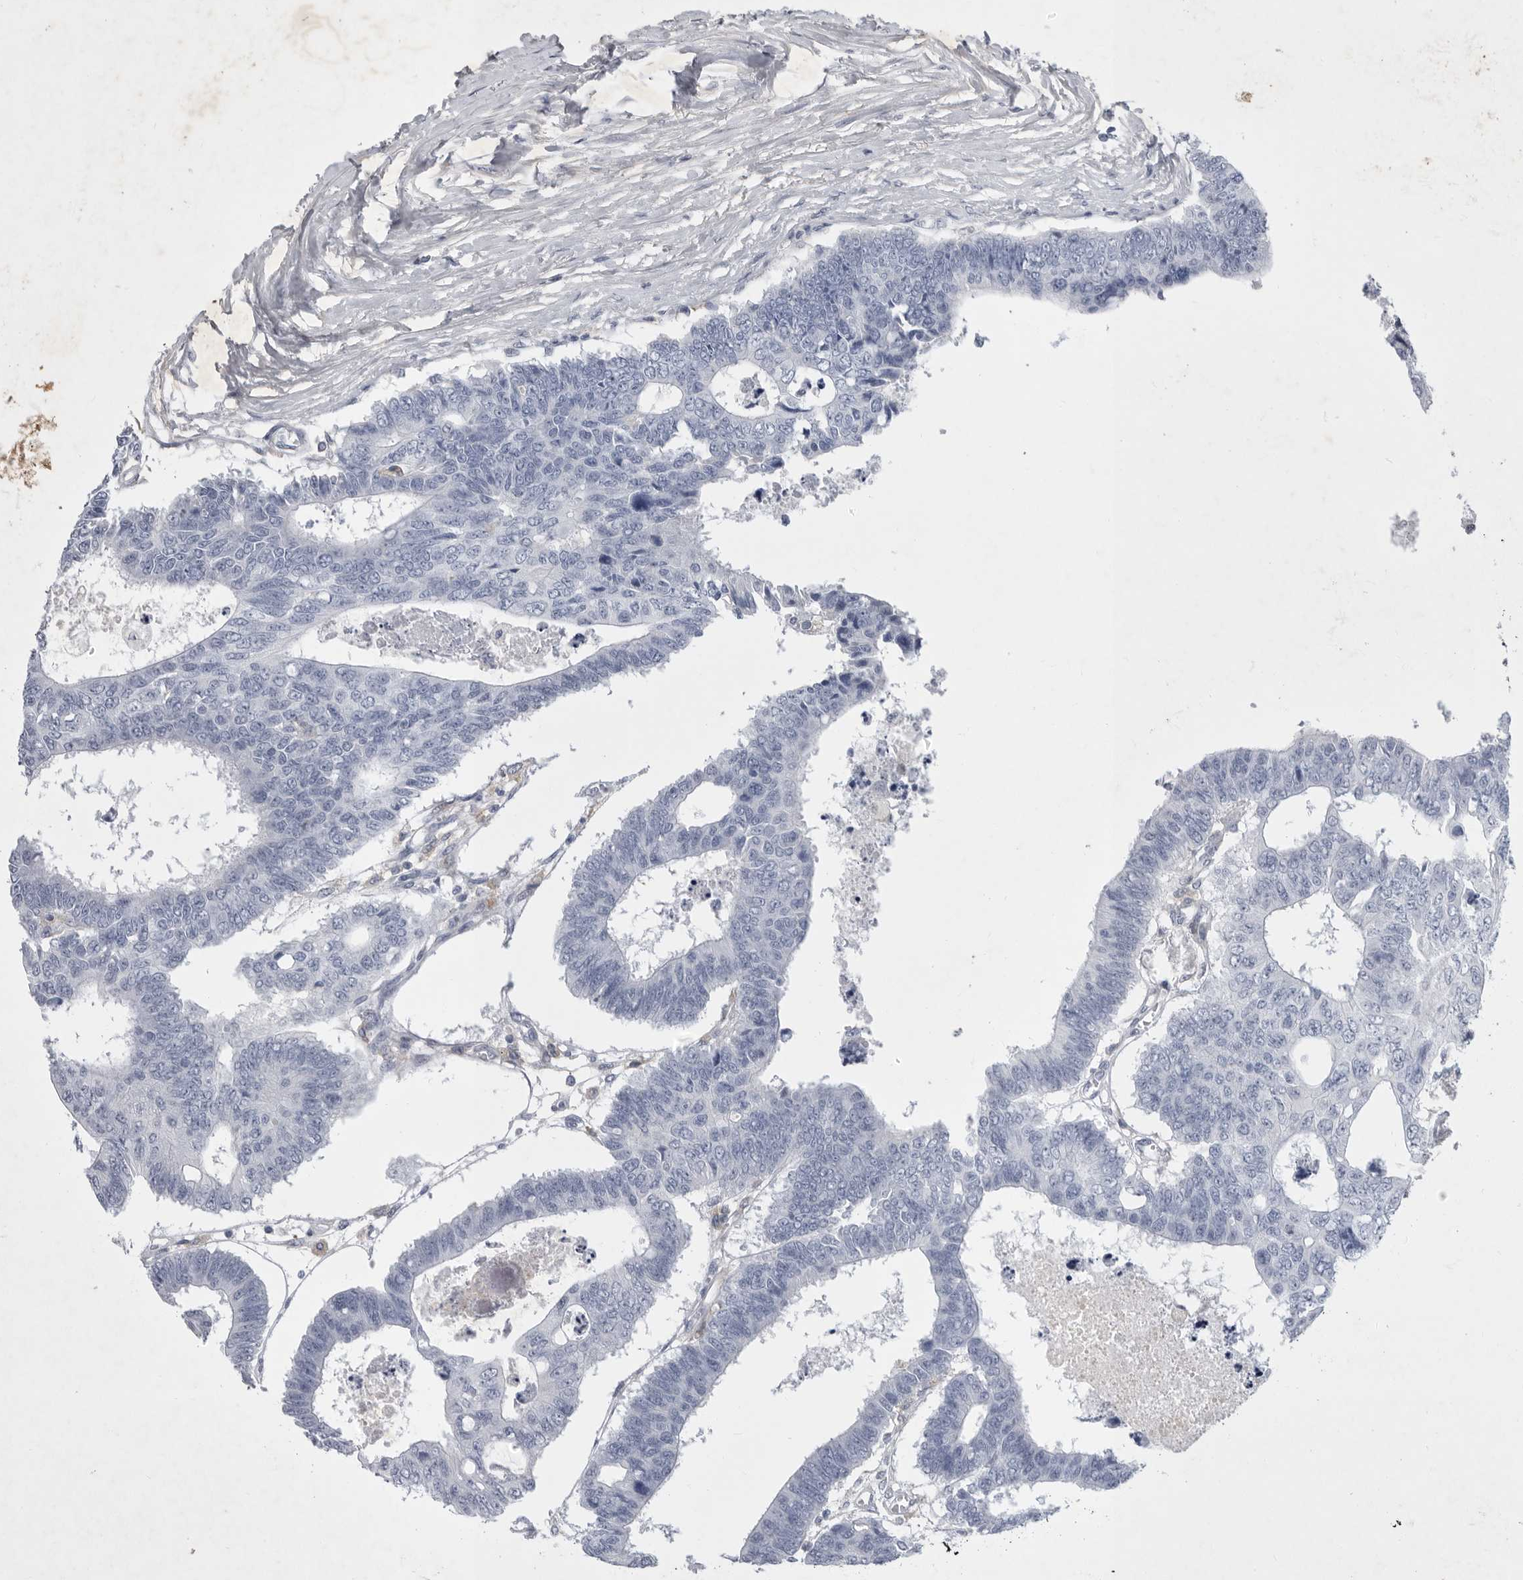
{"staining": {"intensity": "negative", "quantity": "none", "location": "none"}, "tissue": "colorectal cancer", "cell_type": "Tumor cells", "image_type": "cancer", "snomed": [{"axis": "morphology", "description": "Adenocarcinoma, NOS"}, {"axis": "topography", "description": "Rectum"}], "caption": "Tumor cells are negative for protein expression in human colorectal cancer (adenocarcinoma).", "gene": "SIGLEC10", "patient": {"sex": "male", "age": 84}}